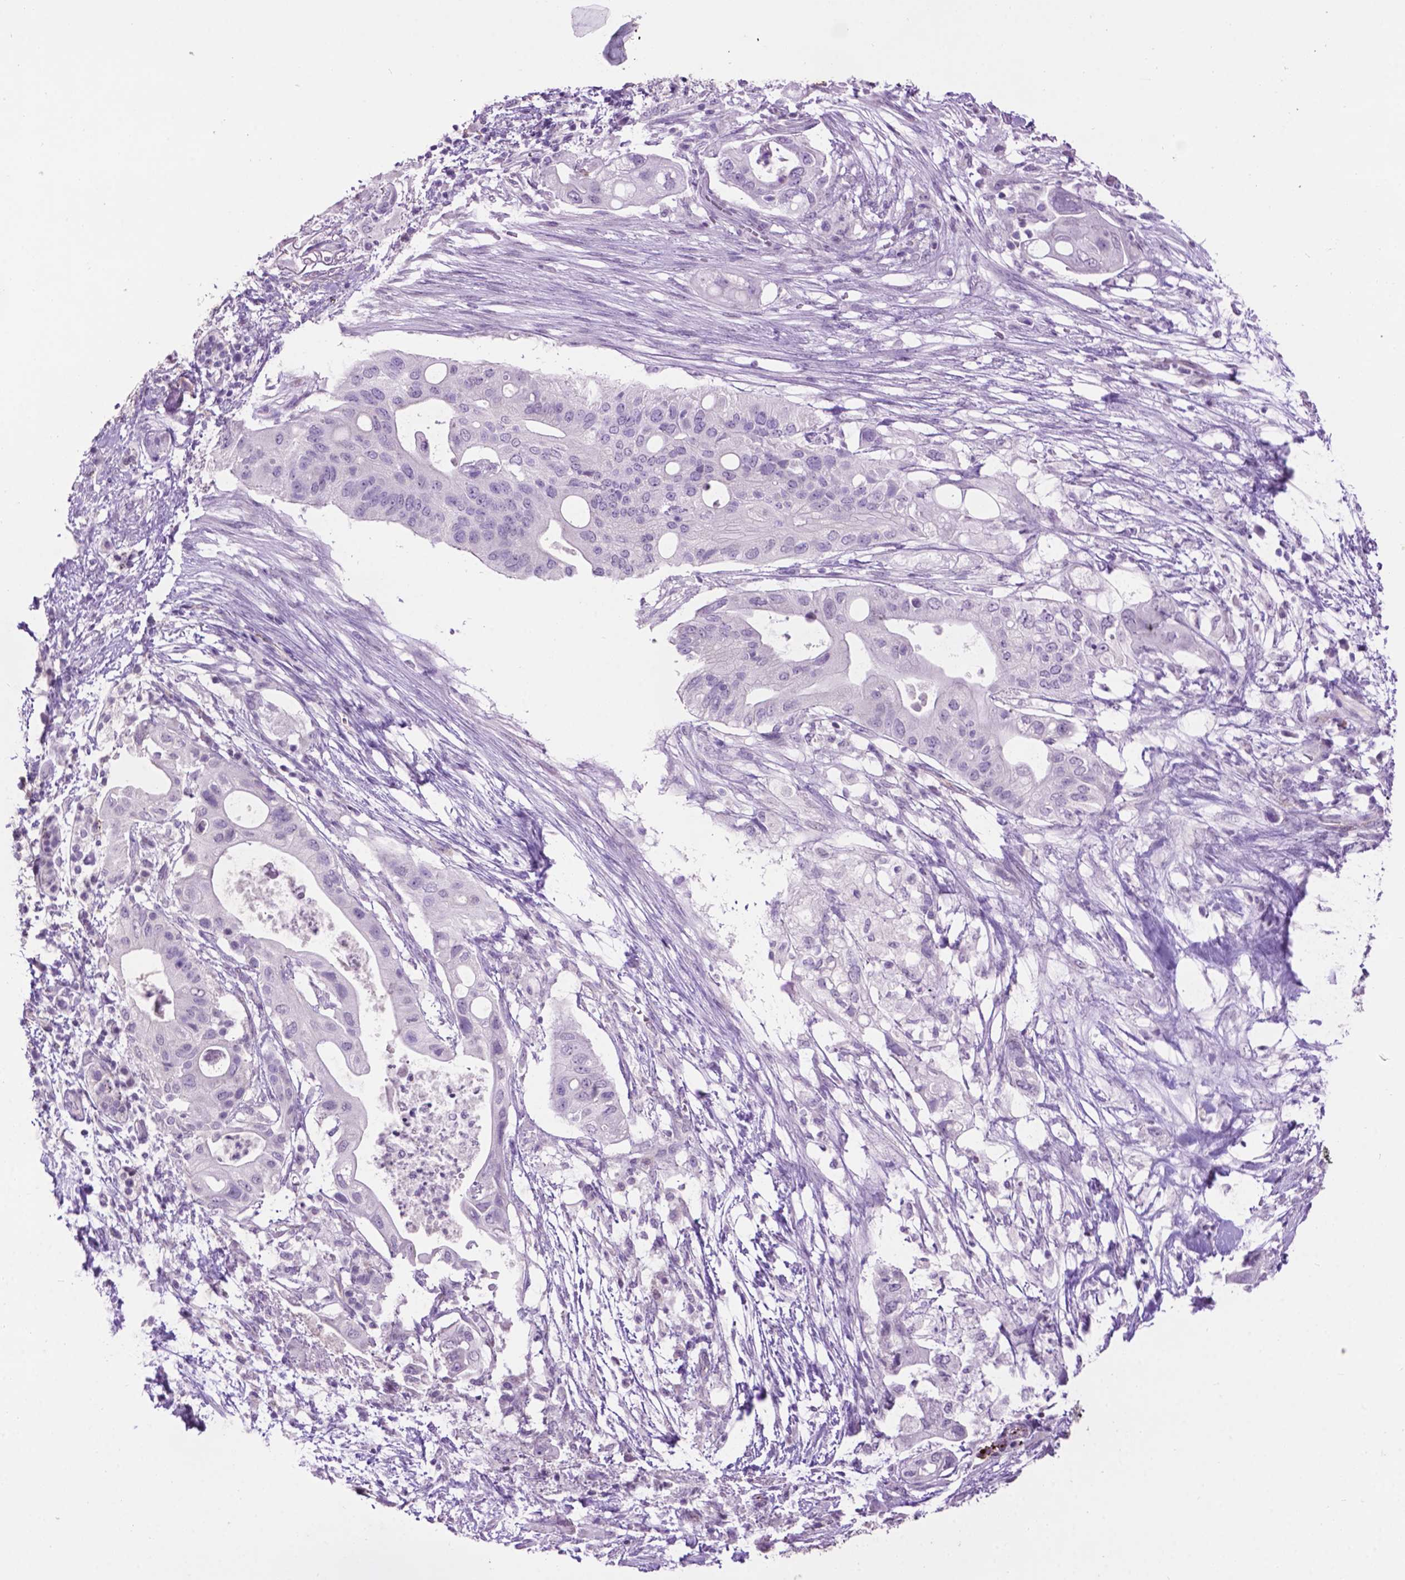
{"staining": {"intensity": "negative", "quantity": "none", "location": "none"}, "tissue": "pancreatic cancer", "cell_type": "Tumor cells", "image_type": "cancer", "snomed": [{"axis": "morphology", "description": "Adenocarcinoma, NOS"}, {"axis": "topography", "description": "Pancreas"}], "caption": "IHC photomicrograph of human pancreatic cancer (adenocarcinoma) stained for a protein (brown), which exhibits no expression in tumor cells. Brightfield microscopy of immunohistochemistry stained with DAB (brown) and hematoxylin (blue), captured at high magnification.", "gene": "TH", "patient": {"sex": "female", "age": 72}}